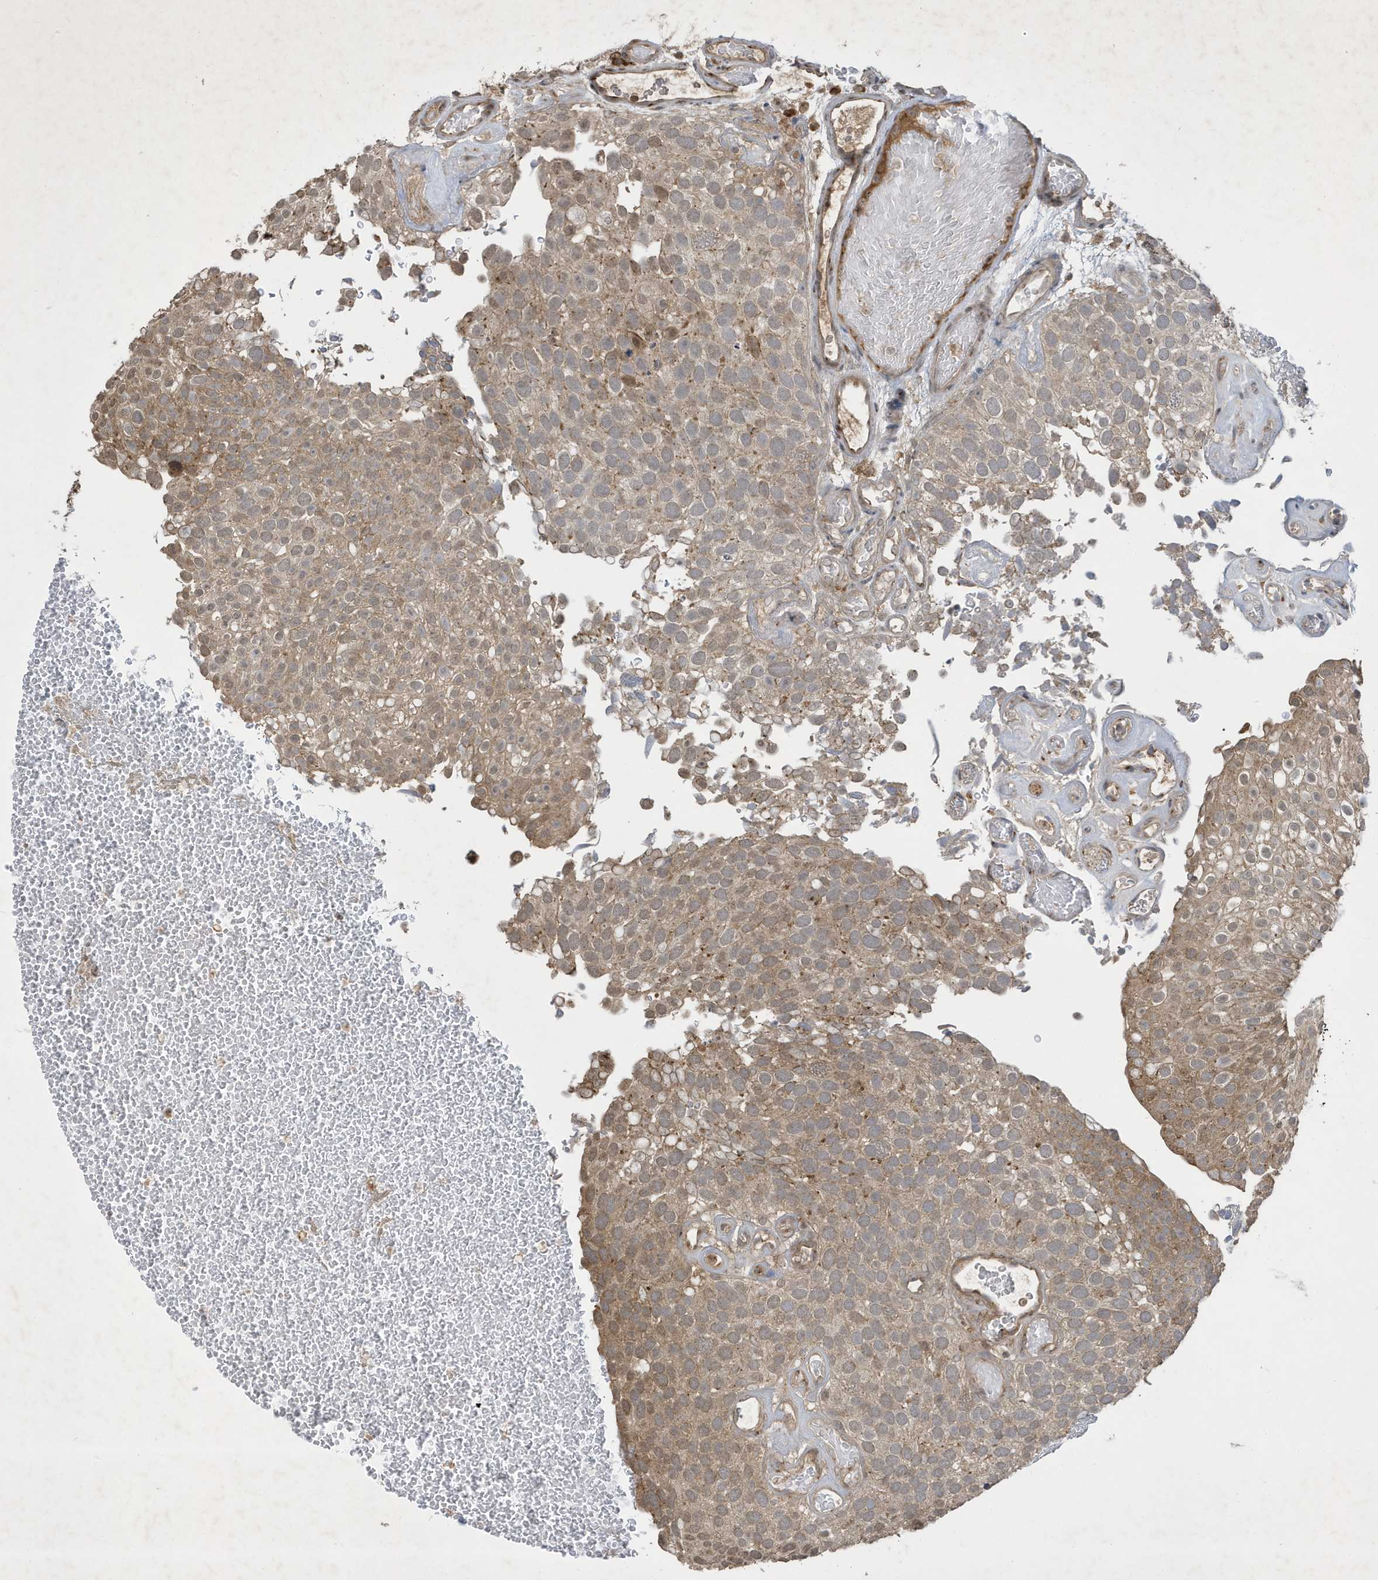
{"staining": {"intensity": "moderate", "quantity": ">75%", "location": "cytoplasmic/membranous,nuclear"}, "tissue": "urothelial cancer", "cell_type": "Tumor cells", "image_type": "cancer", "snomed": [{"axis": "morphology", "description": "Urothelial carcinoma, Low grade"}, {"axis": "topography", "description": "Urinary bladder"}], "caption": "High-magnification brightfield microscopy of urothelial cancer stained with DAB (3,3'-diaminobenzidine) (brown) and counterstained with hematoxylin (blue). tumor cells exhibit moderate cytoplasmic/membranous and nuclear staining is present in about>75% of cells.", "gene": "STX10", "patient": {"sex": "male", "age": 78}}